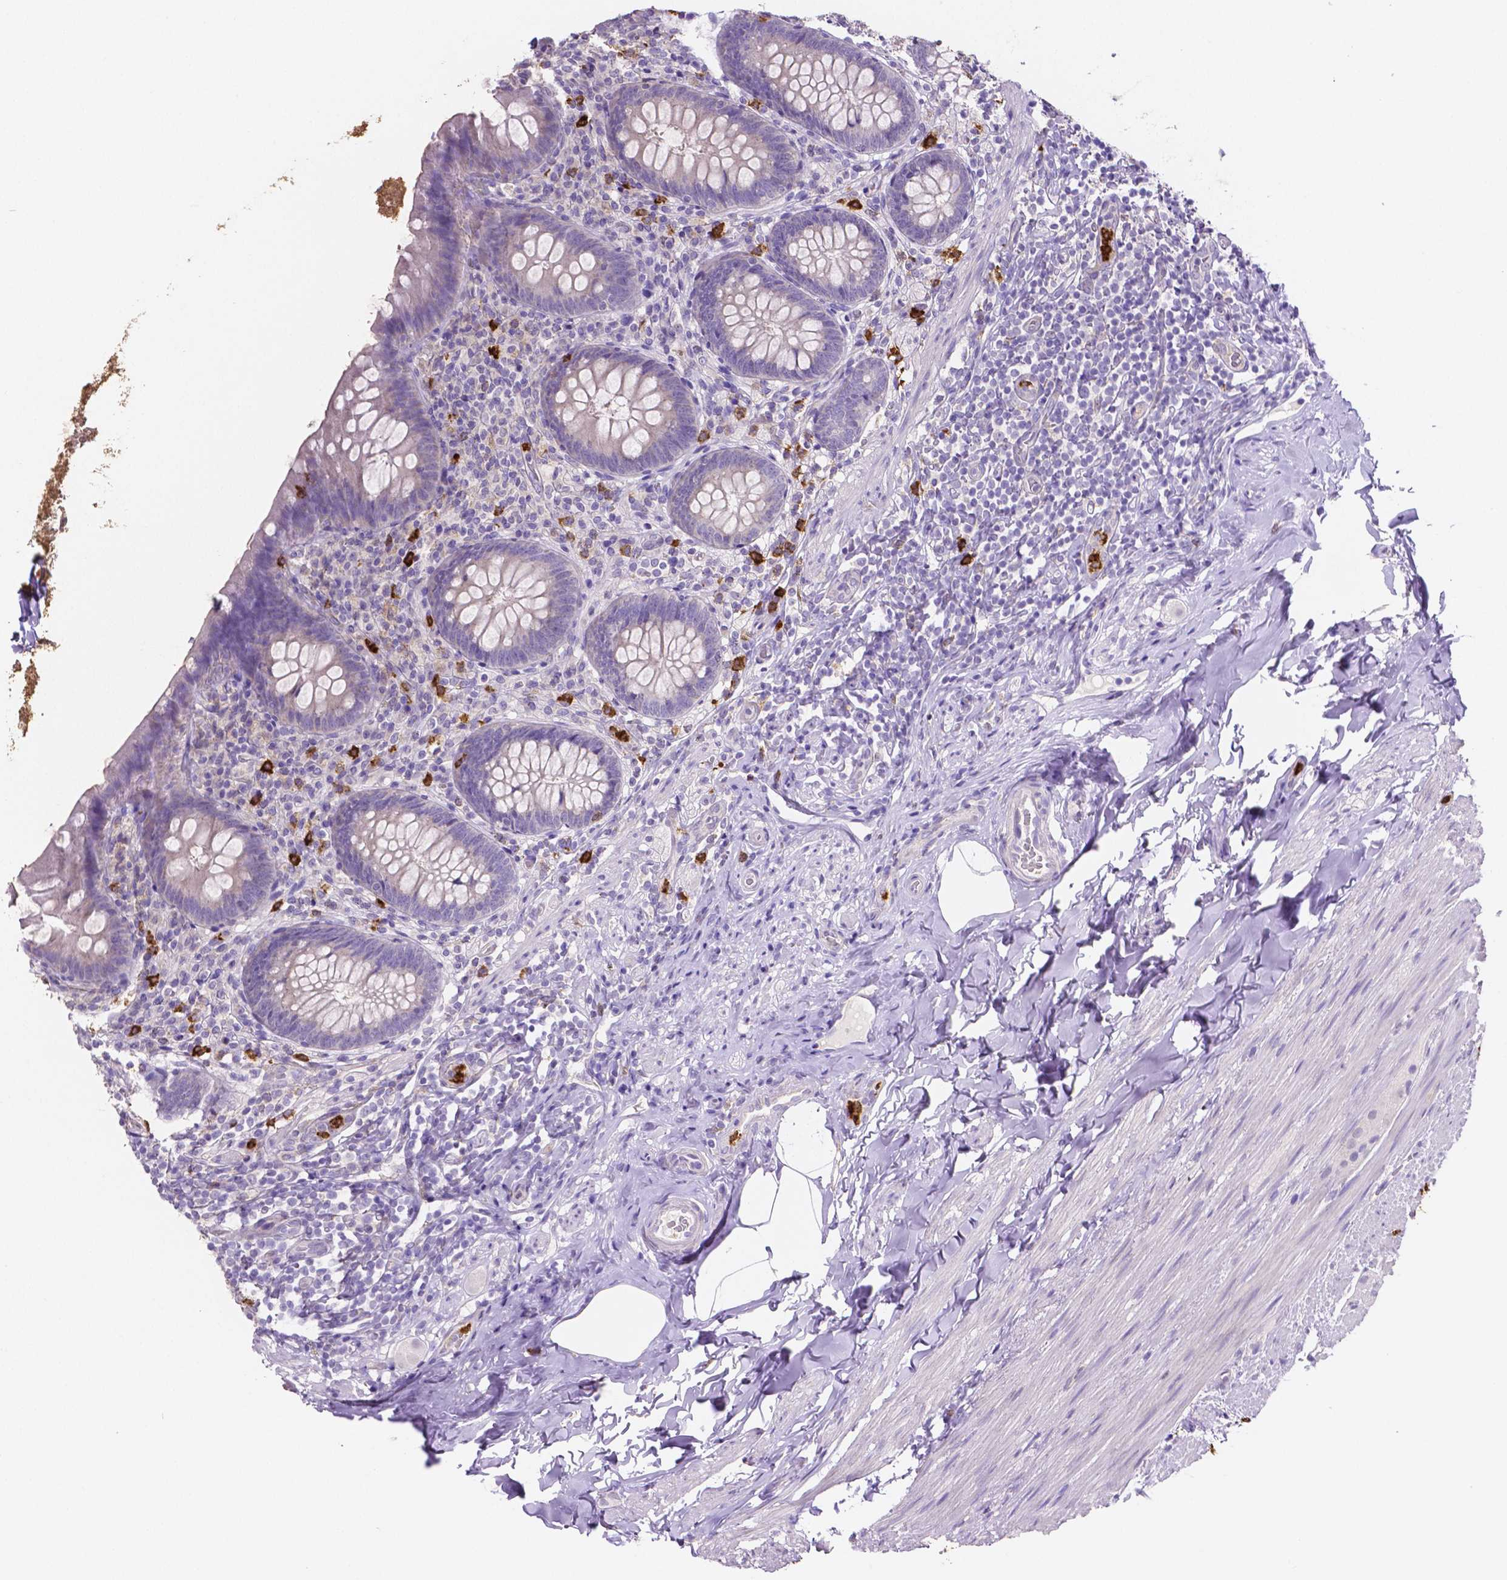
{"staining": {"intensity": "negative", "quantity": "none", "location": "none"}, "tissue": "appendix", "cell_type": "Glandular cells", "image_type": "normal", "snomed": [{"axis": "morphology", "description": "Normal tissue, NOS"}, {"axis": "topography", "description": "Appendix"}], "caption": "Immunohistochemistry of benign appendix displays no staining in glandular cells.", "gene": "MMP9", "patient": {"sex": "male", "age": 47}}